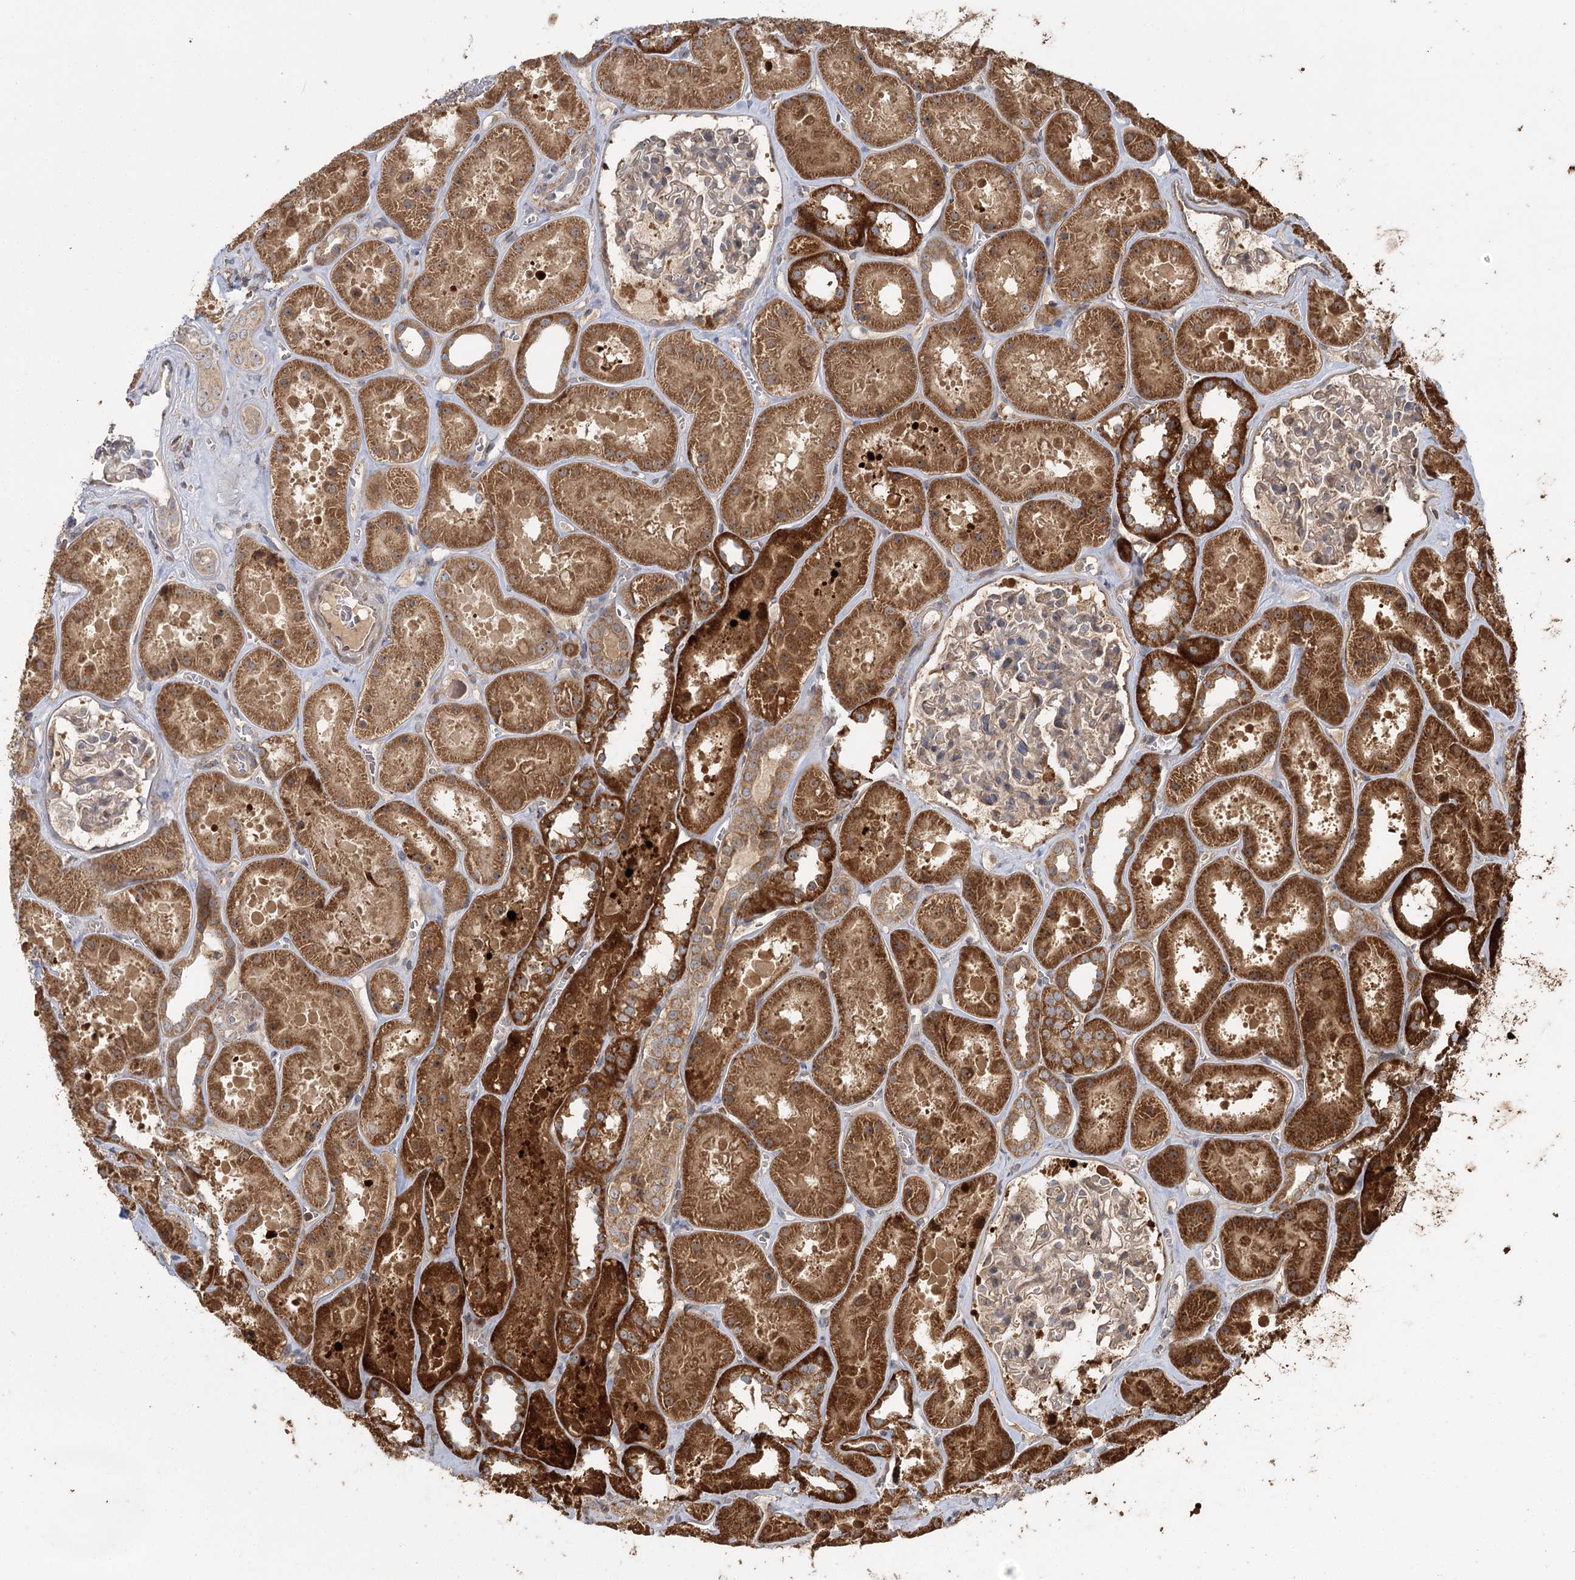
{"staining": {"intensity": "moderate", "quantity": "<25%", "location": "cytoplasmic/membranous"}, "tissue": "kidney", "cell_type": "Cells in glomeruli", "image_type": "normal", "snomed": [{"axis": "morphology", "description": "Normal tissue, NOS"}, {"axis": "topography", "description": "Kidney"}], "caption": "Protein staining by IHC demonstrates moderate cytoplasmic/membranous expression in approximately <25% of cells in glomeruli in unremarkable kidney. (DAB IHC with brightfield microscopy, high magnification).", "gene": "ENSG00000273217", "patient": {"sex": "female", "age": 41}}